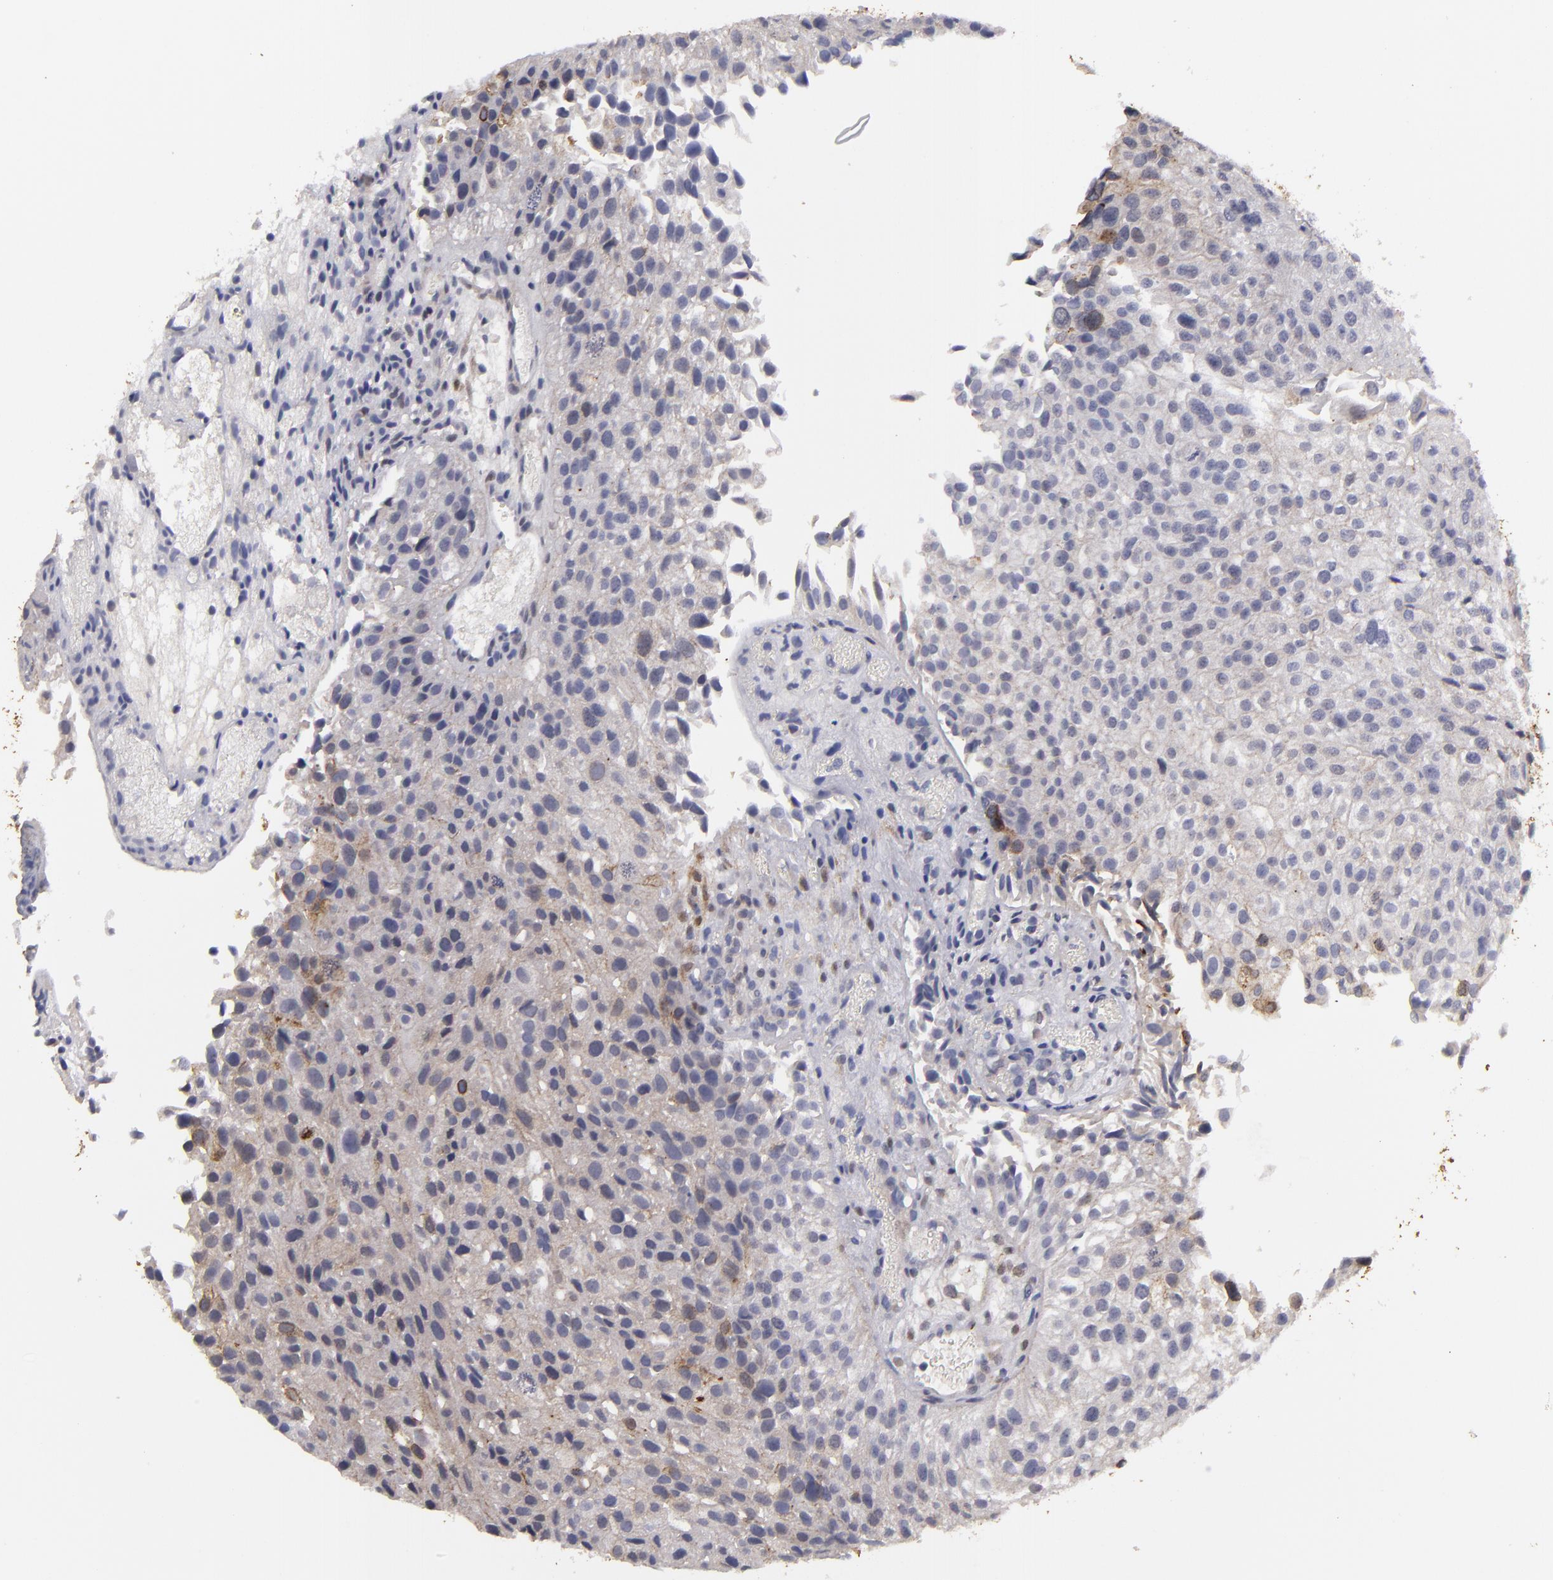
{"staining": {"intensity": "negative", "quantity": "none", "location": "none"}, "tissue": "urothelial cancer", "cell_type": "Tumor cells", "image_type": "cancer", "snomed": [{"axis": "morphology", "description": "Urothelial carcinoma, Low grade"}, {"axis": "topography", "description": "Urinary bladder"}], "caption": "Immunohistochemistry (IHC) histopathology image of neoplastic tissue: low-grade urothelial carcinoma stained with DAB displays no significant protein staining in tumor cells. Brightfield microscopy of immunohistochemistry stained with DAB (brown) and hematoxylin (blue), captured at high magnification.", "gene": "EFS", "patient": {"sex": "female", "age": 89}}